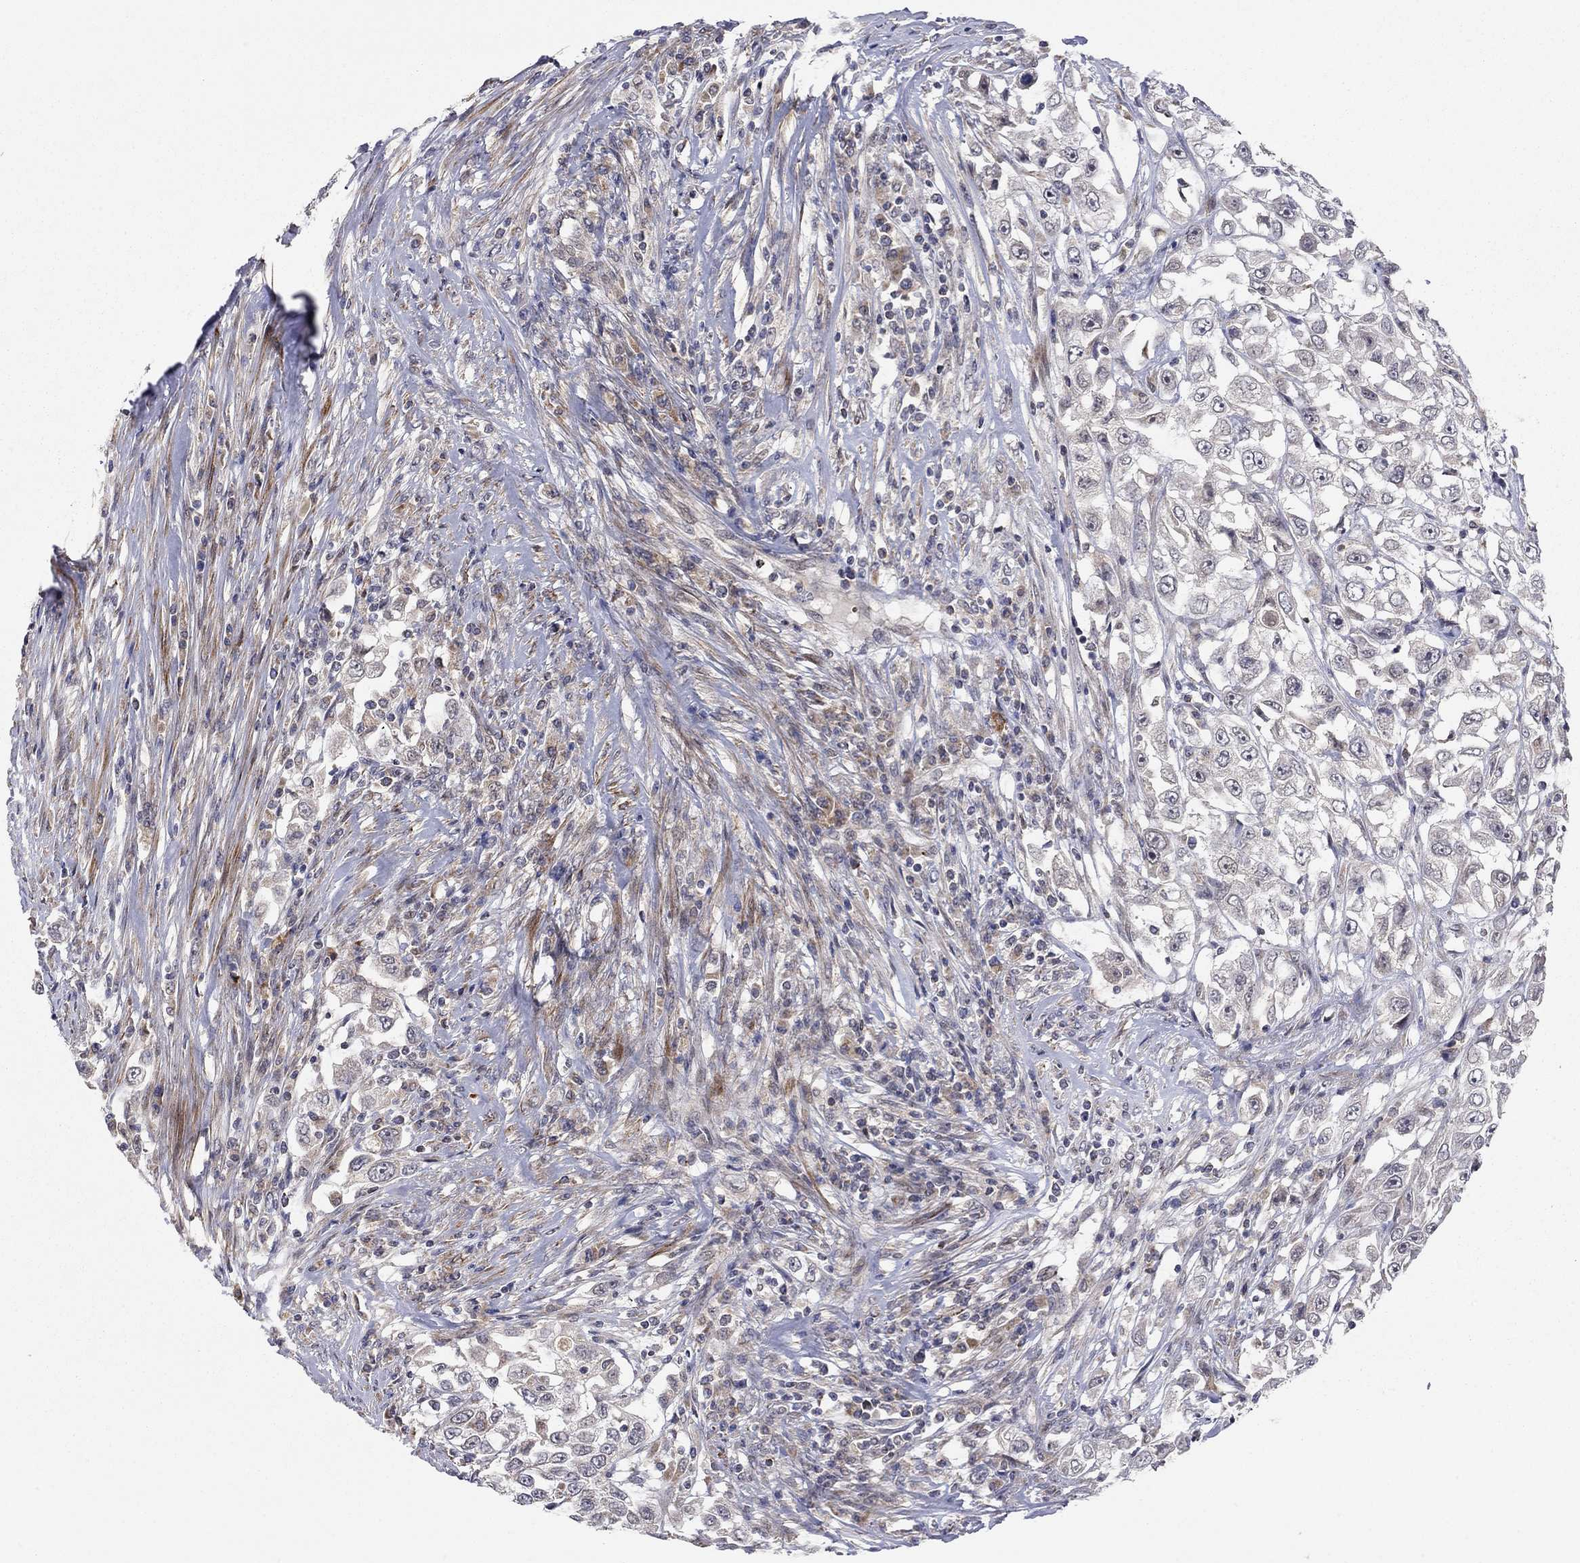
{"staining": {"intensity": "weak", "quantity": "<25%", "location": "cytoplasmic/membranous"}, "tissue": "urothelial cancer", "cell_type": "Tumor cells", "image_type": "cancer", "snomed": [{"axis": "morphology", "description": "Urothelial carcinoma, High grade"}, {"axis": "topography", "description": "Urinary bladder"}], "caption": "An image of high-grade urothelial carcinoma stained for a protein shows no brown staining in tumor cells. The staining is performed using DAB (3,3'-diaminobenzidine) brown chromogen with nuclei counter-stained in using hematoxylin.", "gene": "IDS", "patient": {"sex": "female", "age": 56}}